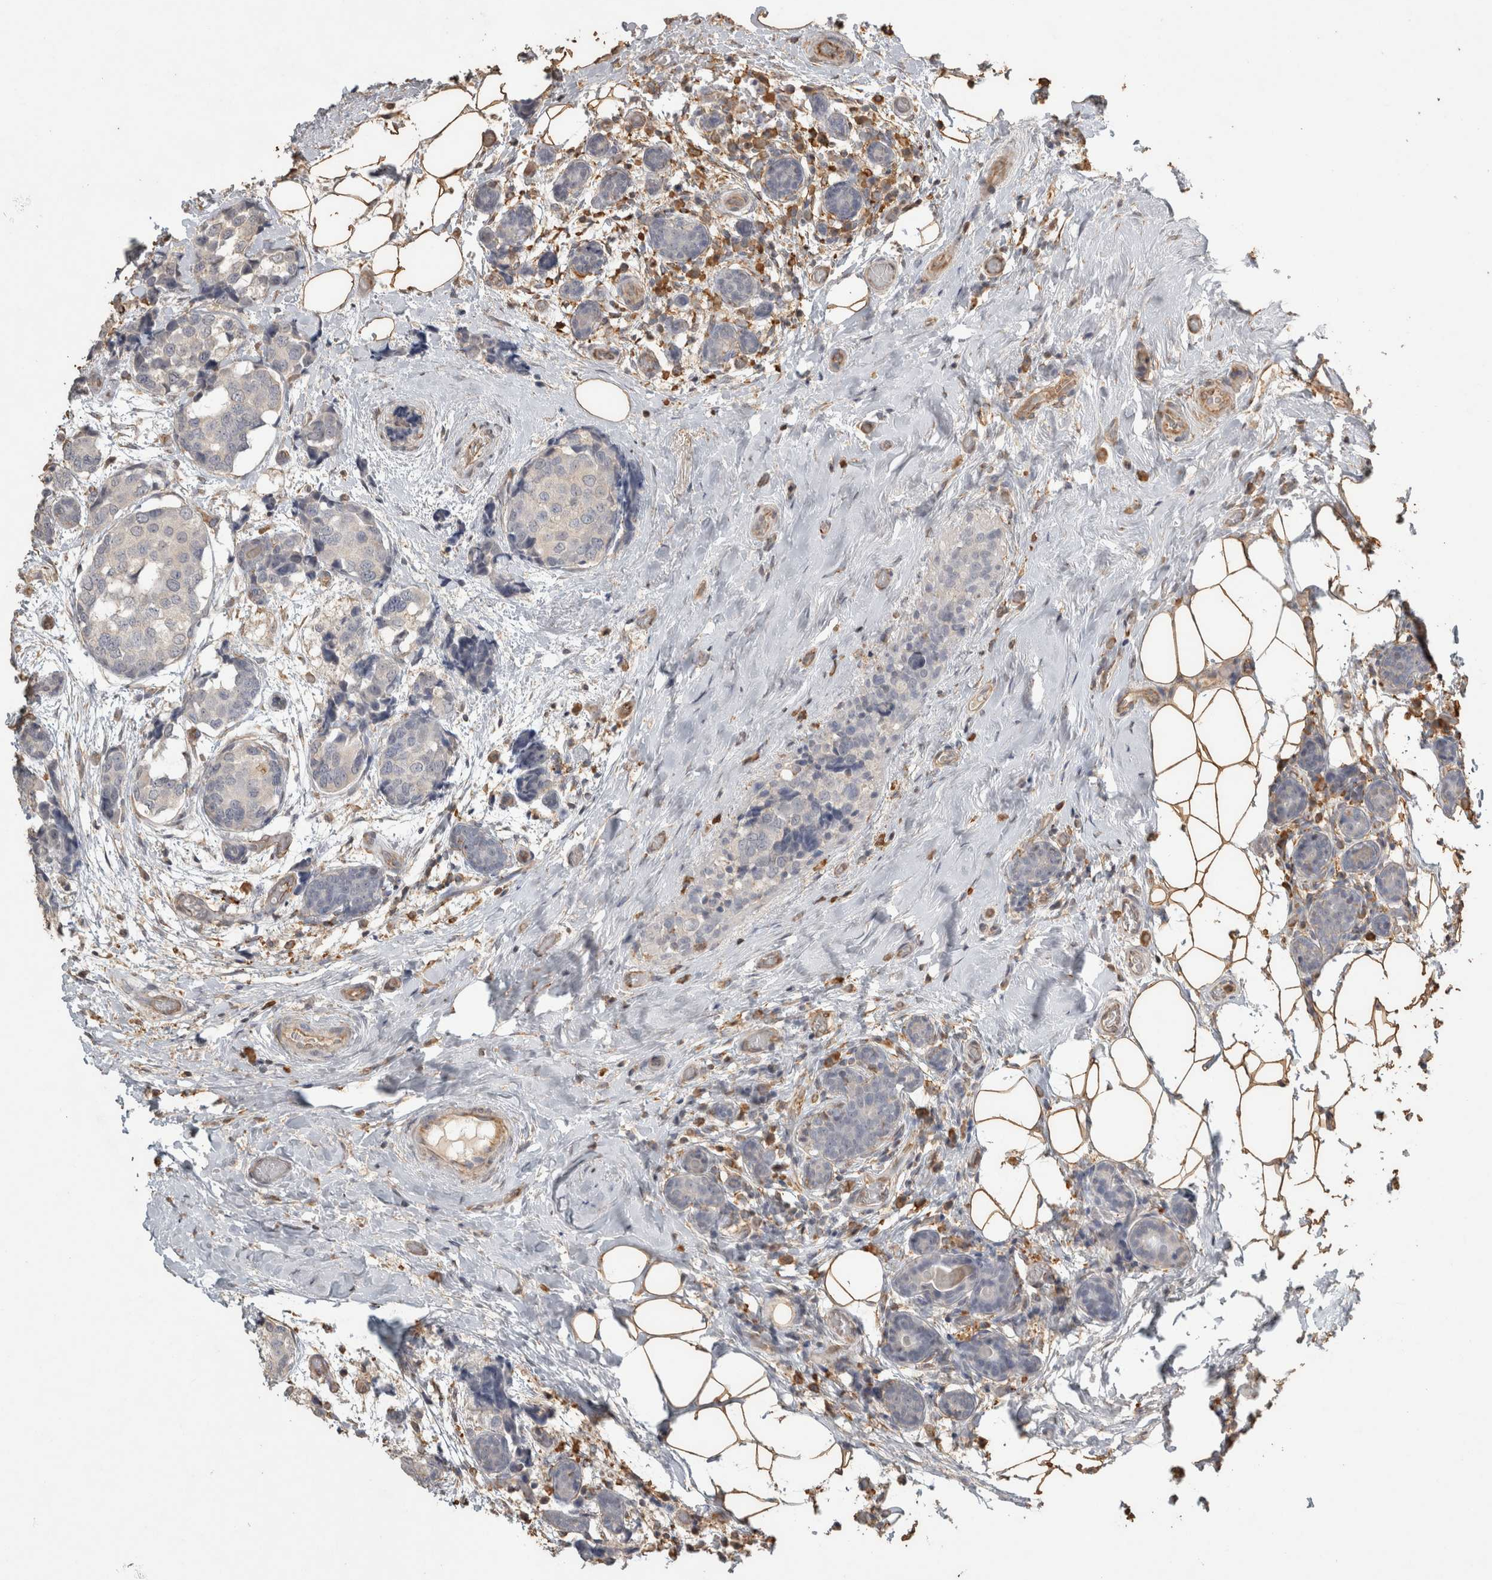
{"staining": {"intensity": "negative", "quantity": "none", "location": "none"}, "tissue": "breast cancer", "cell_type": "Tumor cells", "image_type": "cancer", "snomed": [{"axis": "morphology", "description": "Normal tissue, NOS"}, {"axis": "morphology", "description": "Duct carcinoma"}, {"axis": "topography", "description": "Breast"}], "caption": "This is an immunohistochemistry (IHC) micrograph of infiltrating ductal carcinoma (breast). There is no expression in tumor cells.", "gene": "REPS2", "patient": {"sex": "female", "age": 43}}